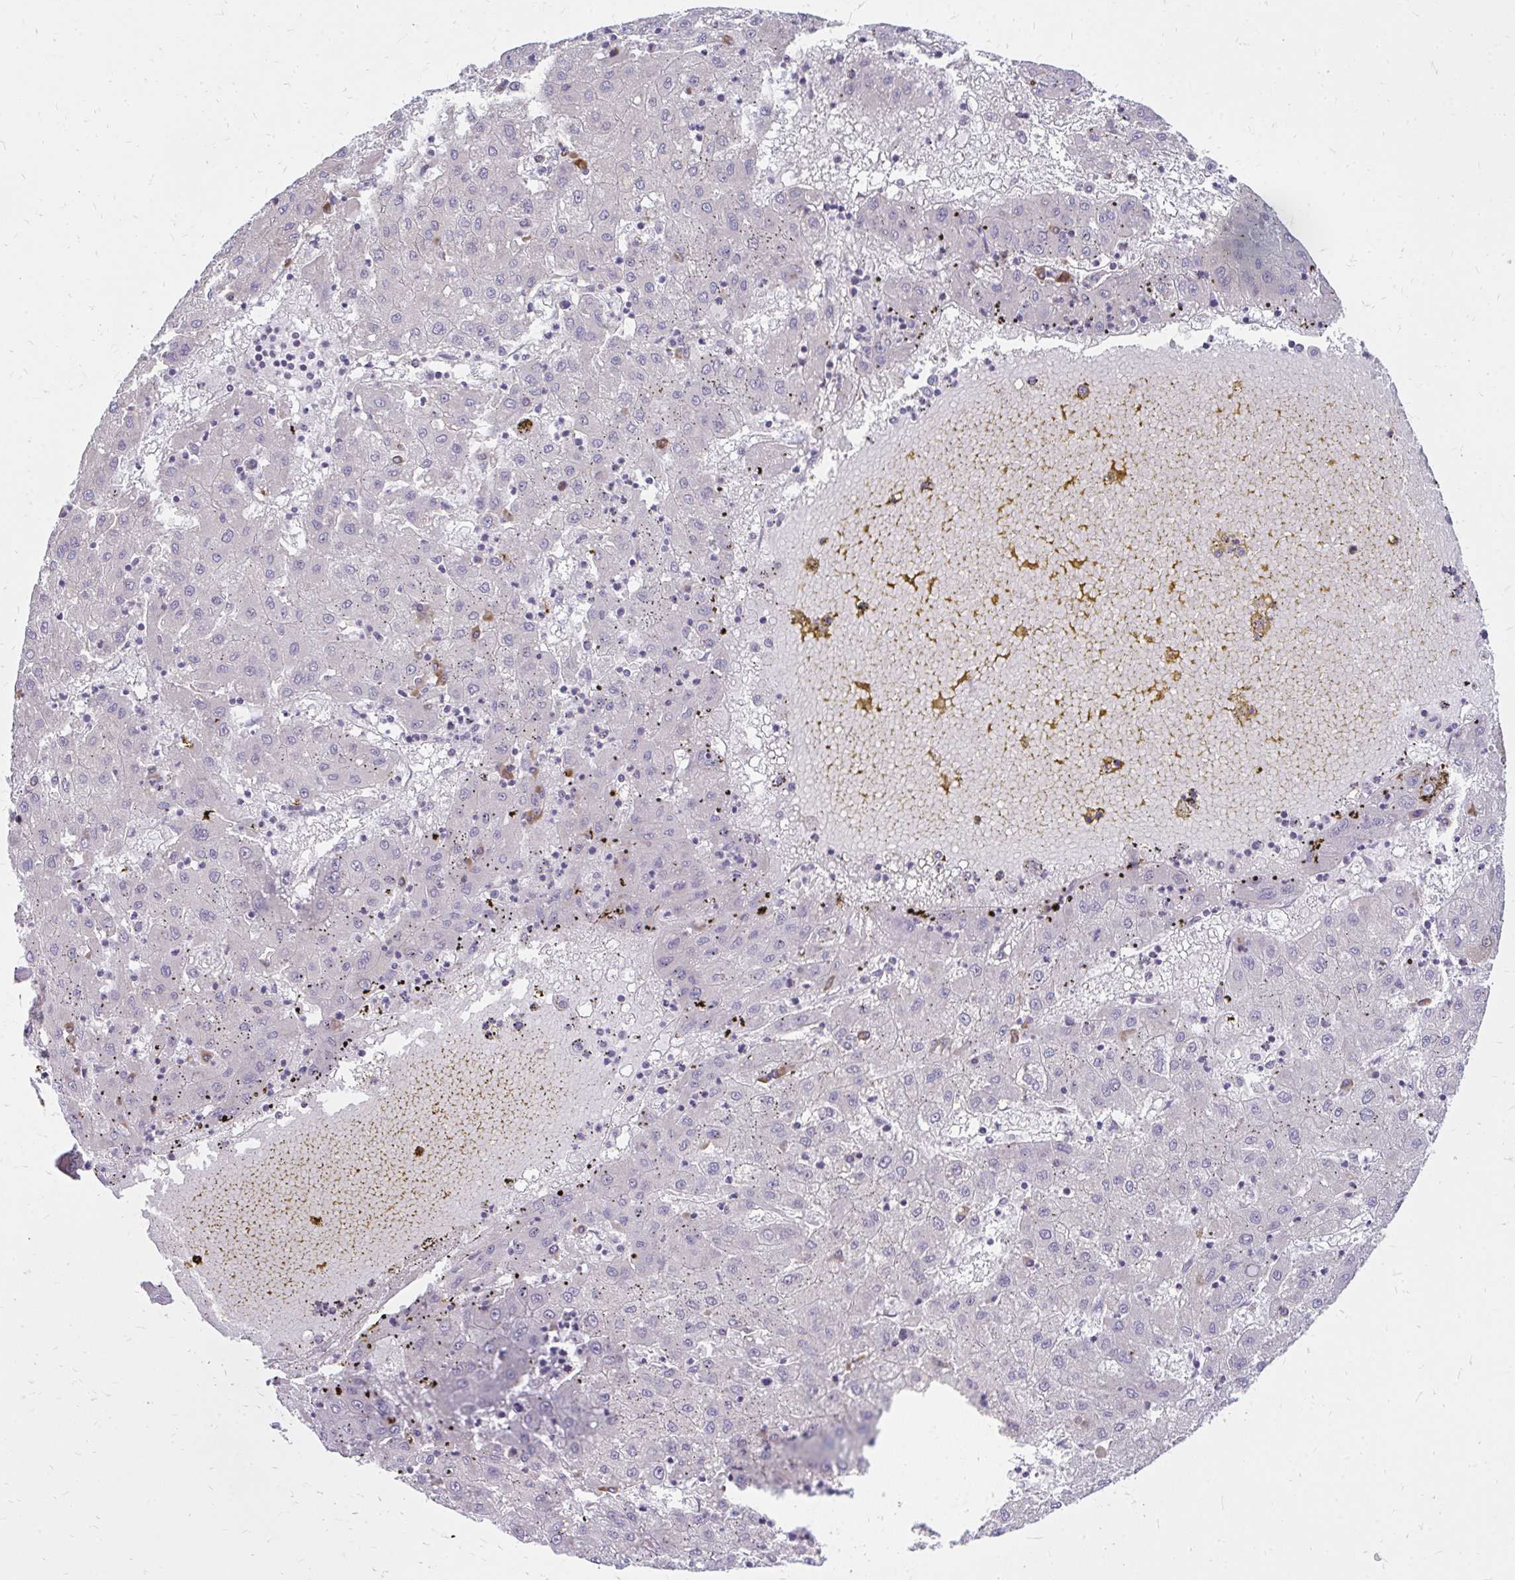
{"staining": {"intensity": "negative", "quantity": "none", "location": "none"}, "tissue": "liver cancer", "cell_type": "Tumor cells", "image_type": "cancer", "snomed": [{"axis": "morphology", "description": "Carcinoma, Hepatocellular, NOS"}, {"axis": "topography", "description": "Liver"}], "caption": "Immunohistochemical staining of human liver hepatocellular carcinoma displays no significant positivity in tumor cells. The staining is performed using DAB brown chromogen with nuclei counter-stained in using hematoxylin.", "gene": "FAM9A", "patient": {"sex": "male", "age": 72}}